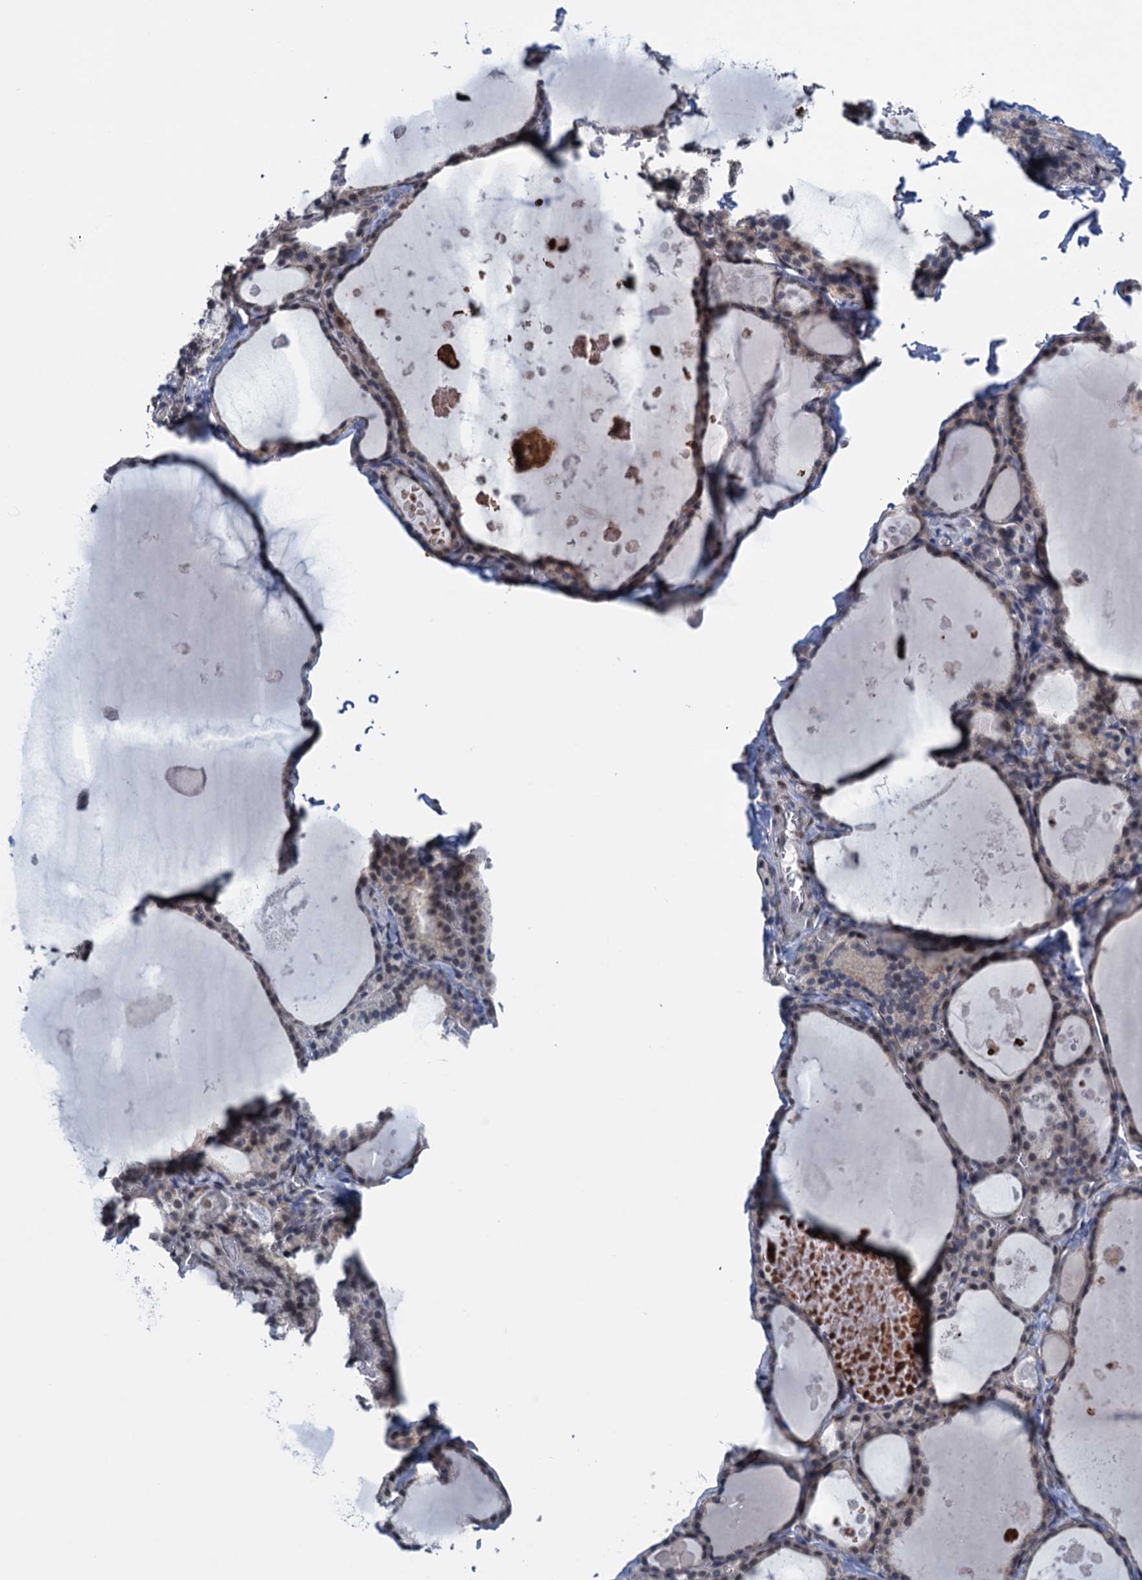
{"staining": {"intensity": "moderate", "quantity": ">75%", "location": "nuclear"}, "tissue": "thyroid gland", "cell_type": "Glandular cells", "image_type": "normal", "snomed": [{"axis": "morphology", "description": "Normal tissue, NOS"}, {"axis": "topography", "description": "Thyroid gland"}], "caption": "DAB (3,3'-diaminobenzidine) immunohistochemical staining of unremarkable thyroid gland exhibits moderate nuclear protein staining in approximately >75% of glandular cells.", "gene": "SAE1", "patient": {"sex": "male", "age": 56}}